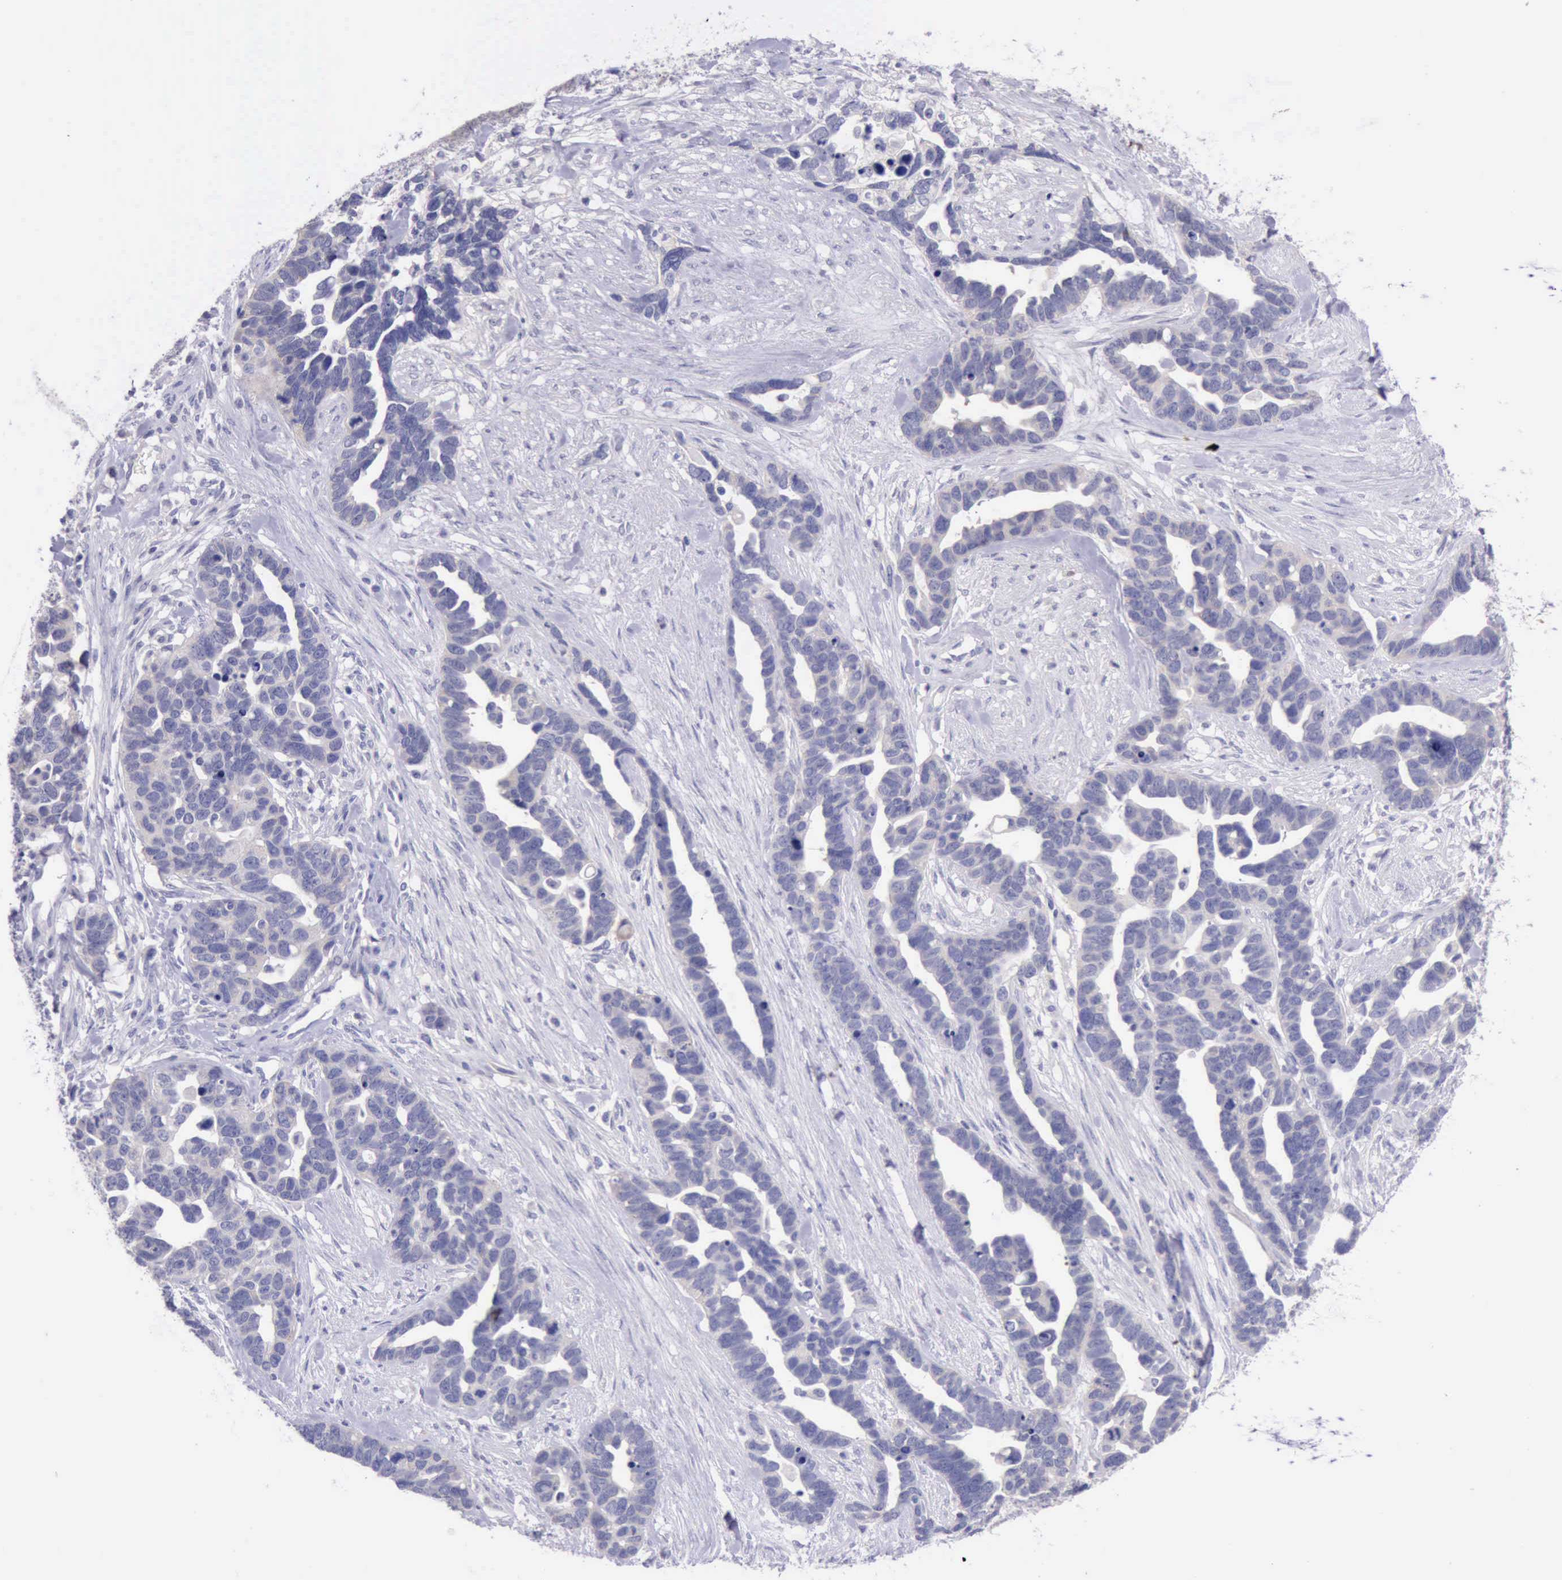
{"staining": {"intensity": "negative", "quantity": "none", "location": "none"}, "tissue": "ovarian cancer", "cell_type": "Tumor cells", "image_type": "cancer", "snomed": [{"axis": "morphology", "description": "Cystadenocarcinoma, serous, NOS"}, {"axis": "topography", "description": "Ovary"}], "caption": "The micrograph reveals no significant staining in tumor cells of serous cystadenocarcinoma (ovarian).", "gene": "LRFN5", "patient": {"sex": "female", "age": 54}}